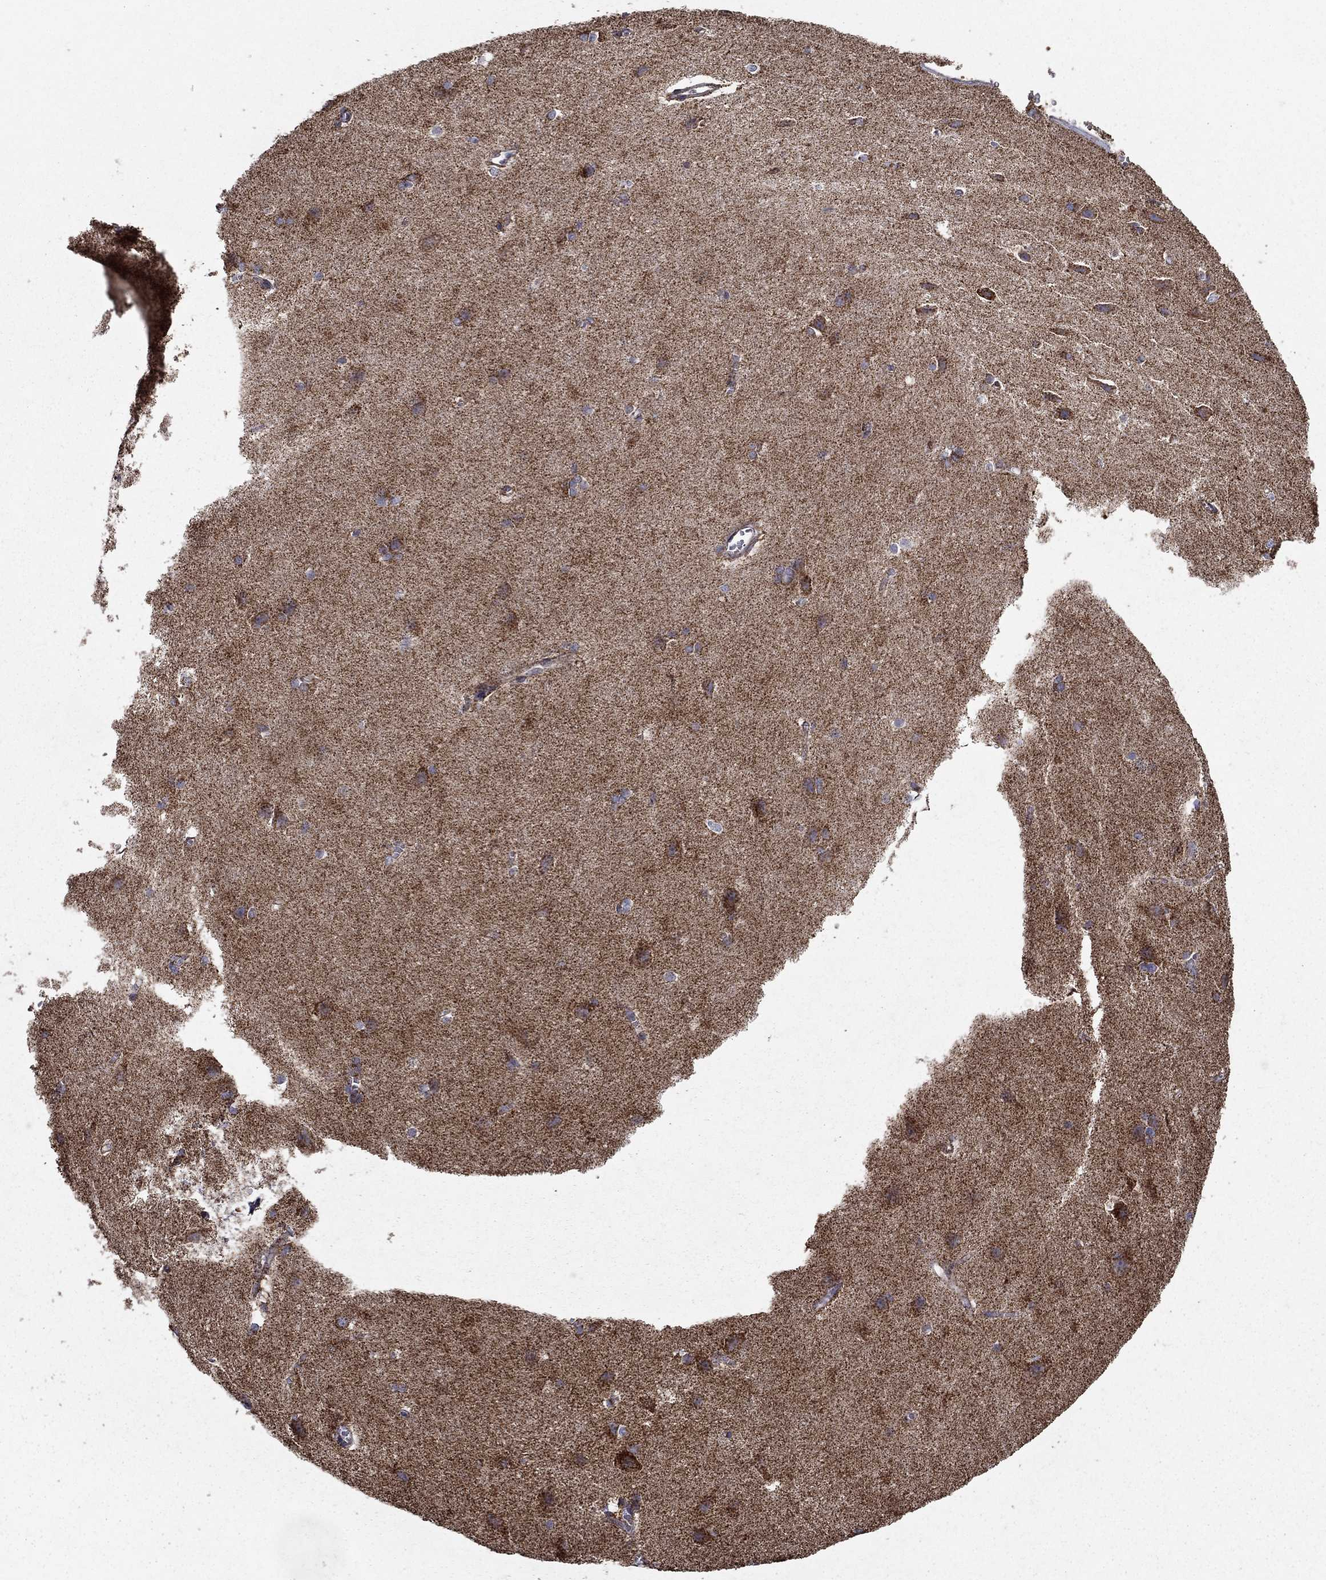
{"staining": {"intensity": "negative", "quantity": "none", "location": "none"}, "tissue": "cerebral cortex", "cell_type": "Endothelial cells", "image_type": "normal", "snomed": [{"axis": "morphology", "description": "Normal tissue, NOS"}, {"axis": "topography", "description": "Cerebral cortex"}], "caption": "DAB immunohistochemical staining of unremarkable cerebral cortex reveals no significant staining in endothelial cells.", "gene": "NDUFS8", "patient": {"sex": "male", "age": 37}}